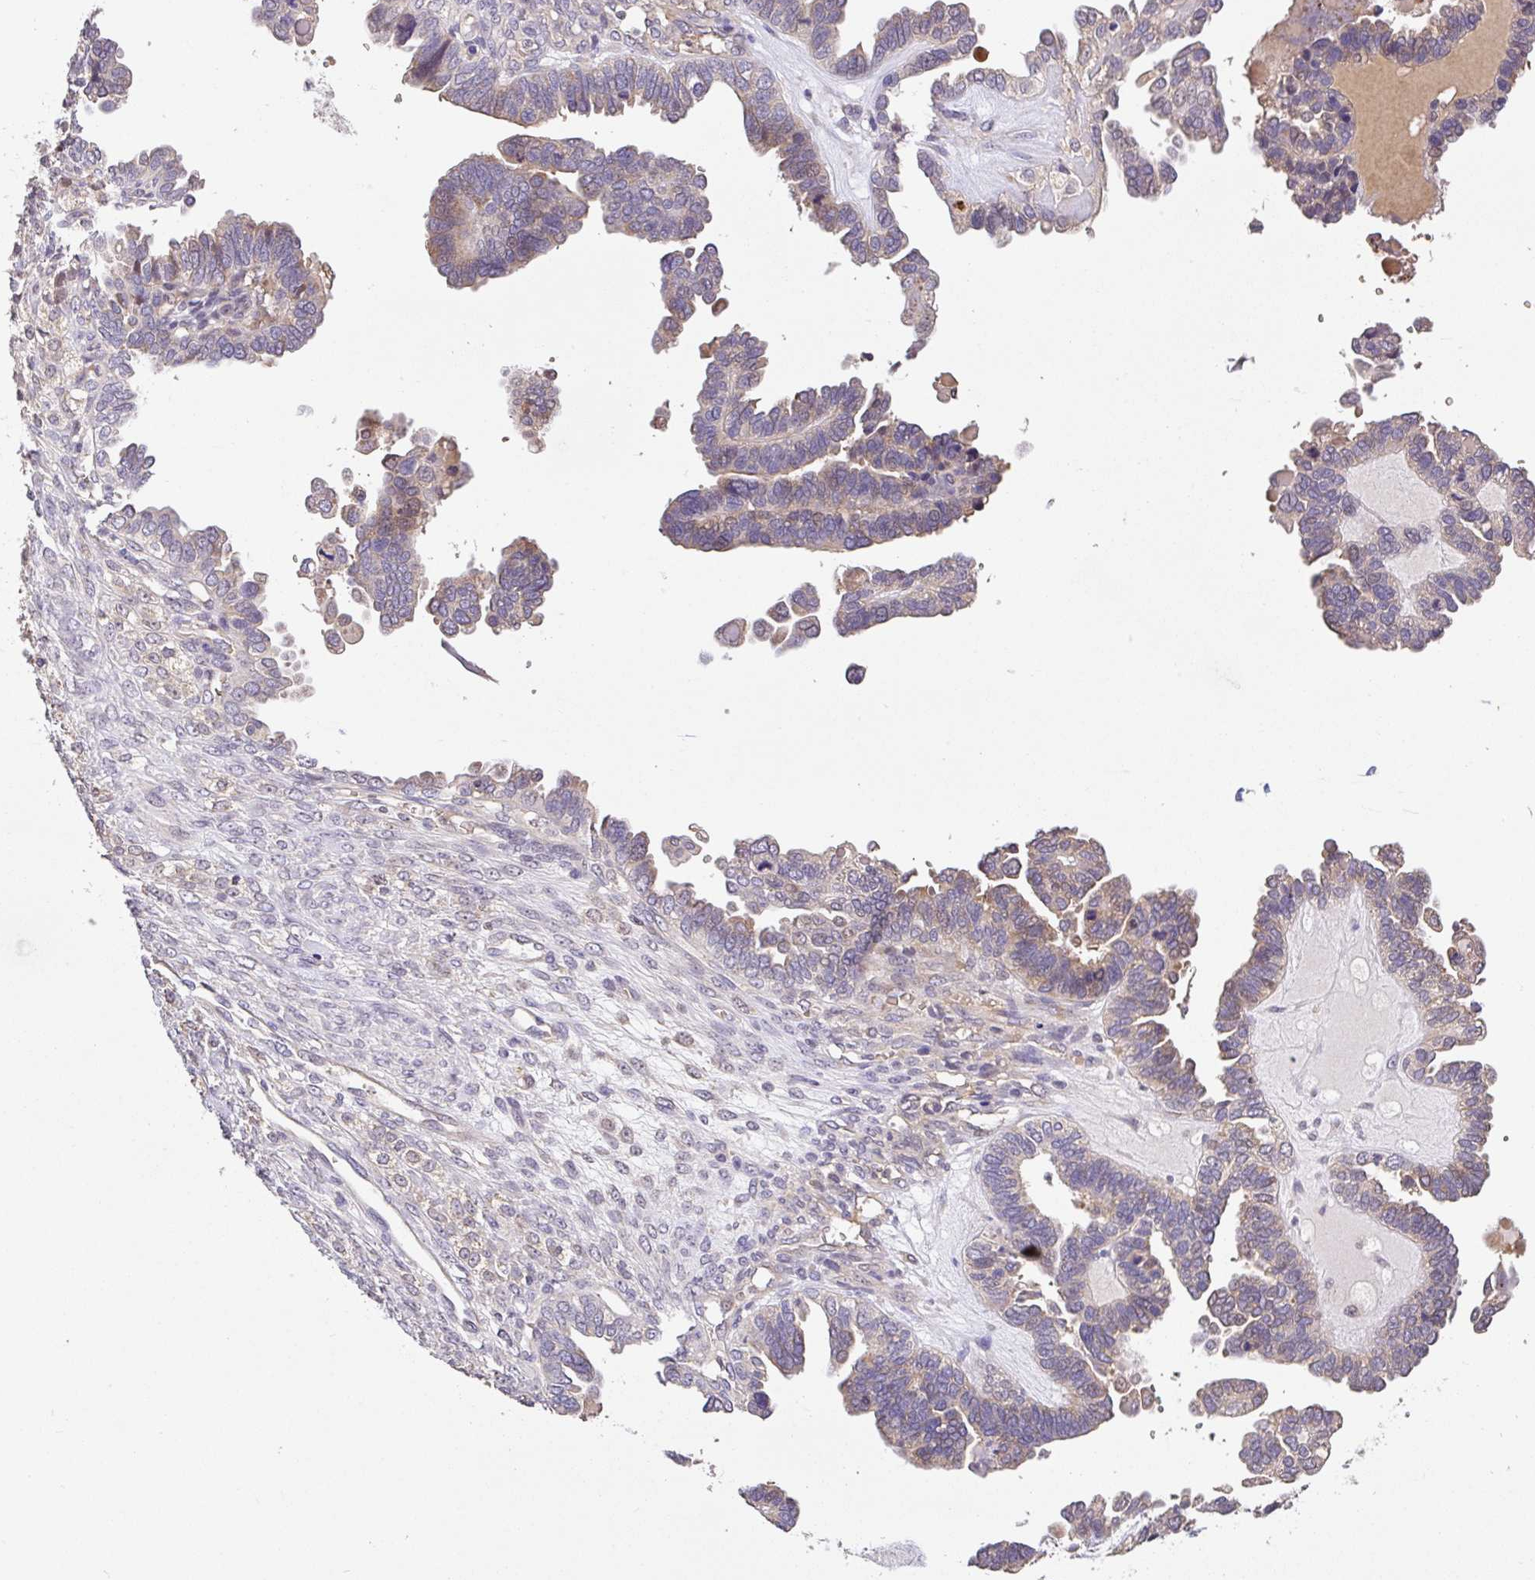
{"staining": {"intensity": "weak", "quantity": "<25%", "location": "cytoplasmic/membranous"}, "tissue": "ovarian cancer", "cell_type": "Tumor cells", "image_type": "cancer", "snomed": [{"axis": "morphology", "description": "Cystadenocarcinoma, serous, NOS"}, {"axis": "topography", "description": "Ovary"}], "caption": "Immunohistochemistry (IHC) of human serous cystadenocarcinoma (ovarian) shows no staining in tumor cells.", "gene": "C1QTNF9B", "patient": {"sex": "female", "age": 51}}